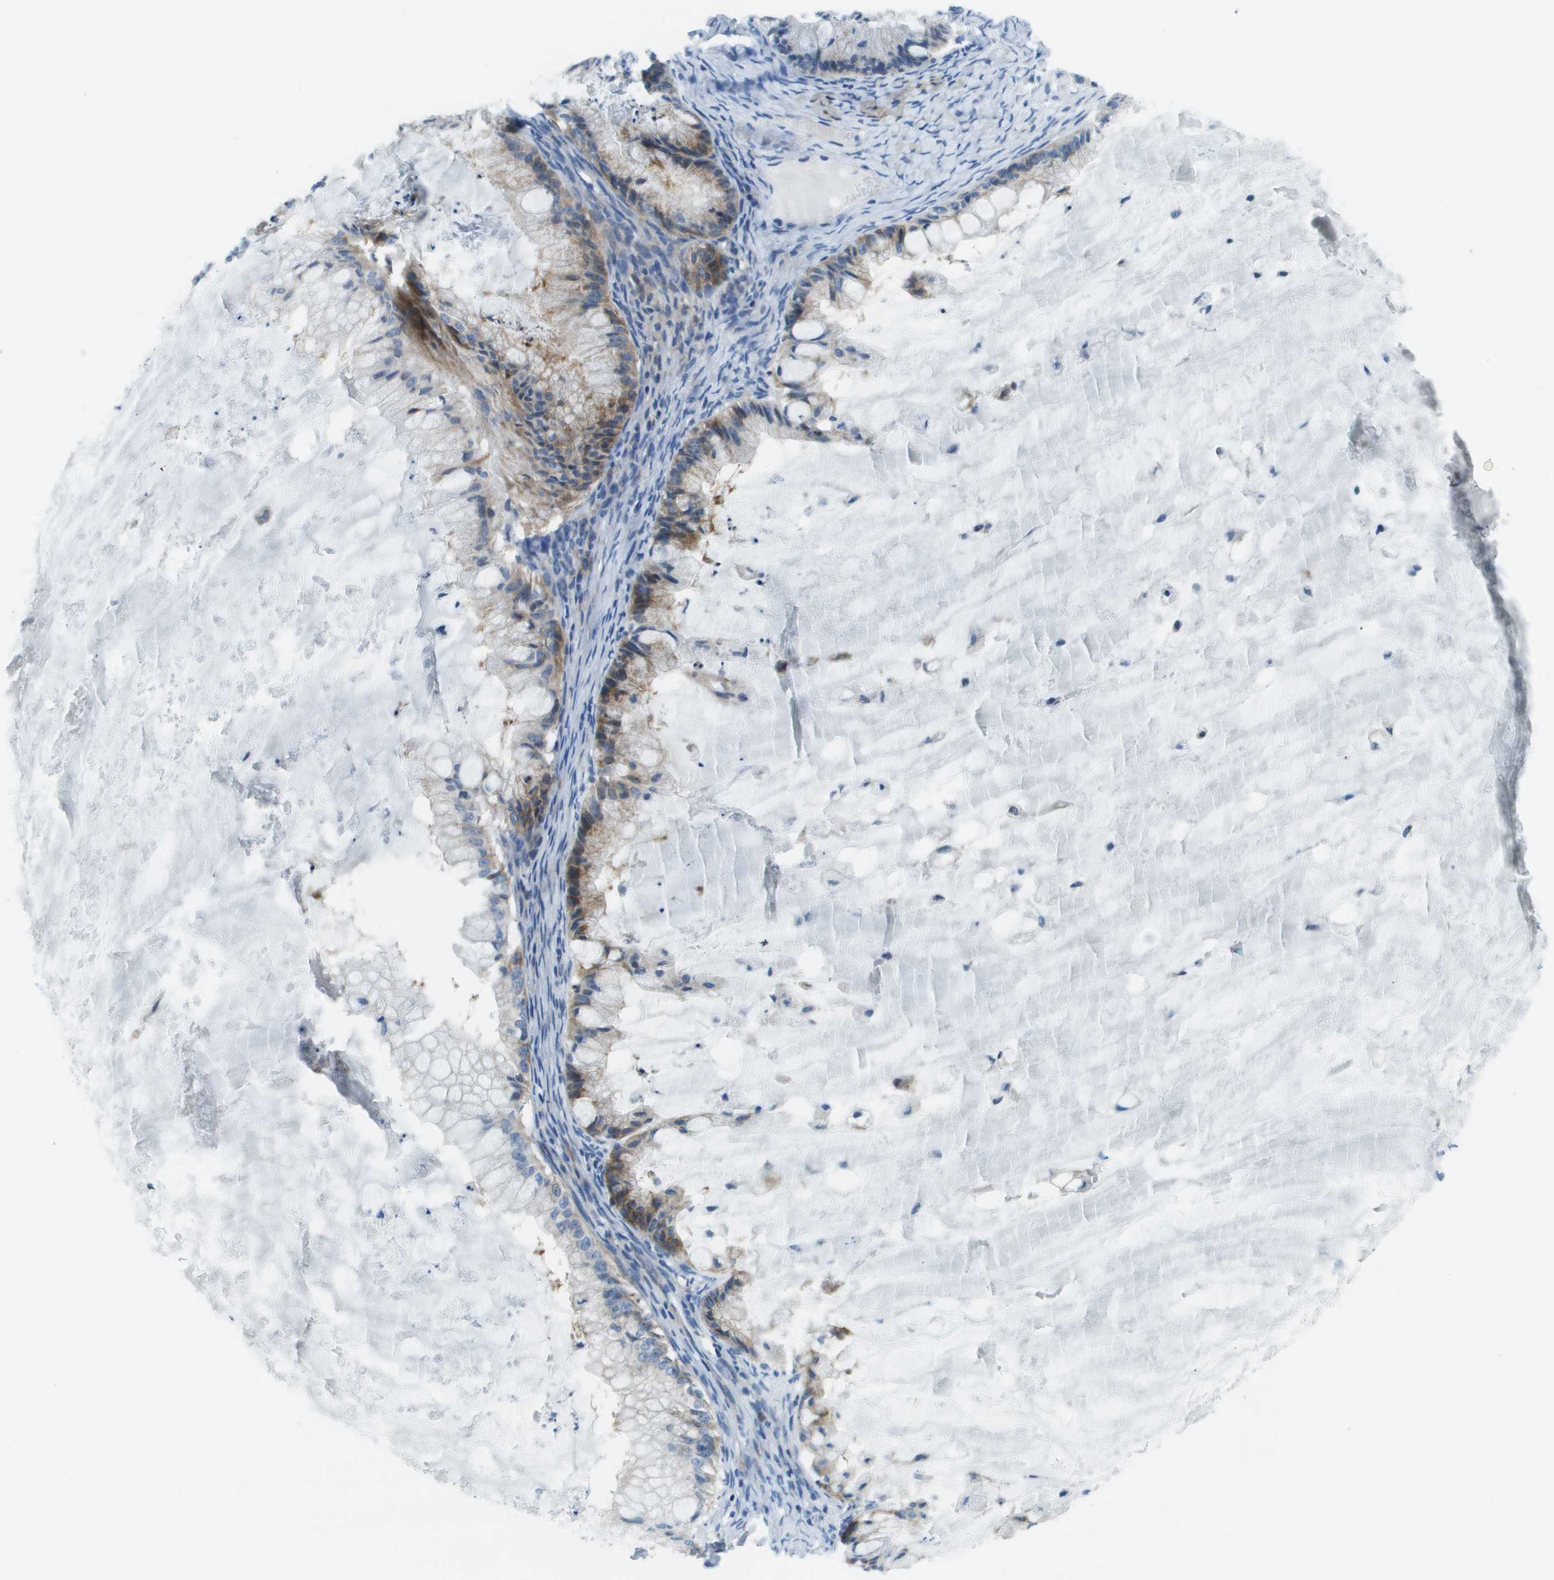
{"staining": {"intensity": "moderate", "quantity": "25%-75%", "location": "cytoplasmic/membranous"}, "tissue": "ovarian cancer", "cell_type": "Tumor cells", "image_type": "cancer", "snomed": [{"axis": "morphology", "description": "Cystadenocarcinoma, mucinous, NOS"}, {"axis": "topography", "description": "Ovary"}], "caption": "There is medium levels of moderate cytoplasmic/membranous positivity in tumor cells of ovarian cancer, as demonstrated by immunohistochemical staining (brown color).", "gene": "STIP1", "patient": {"sex": "female", "age": 57}}